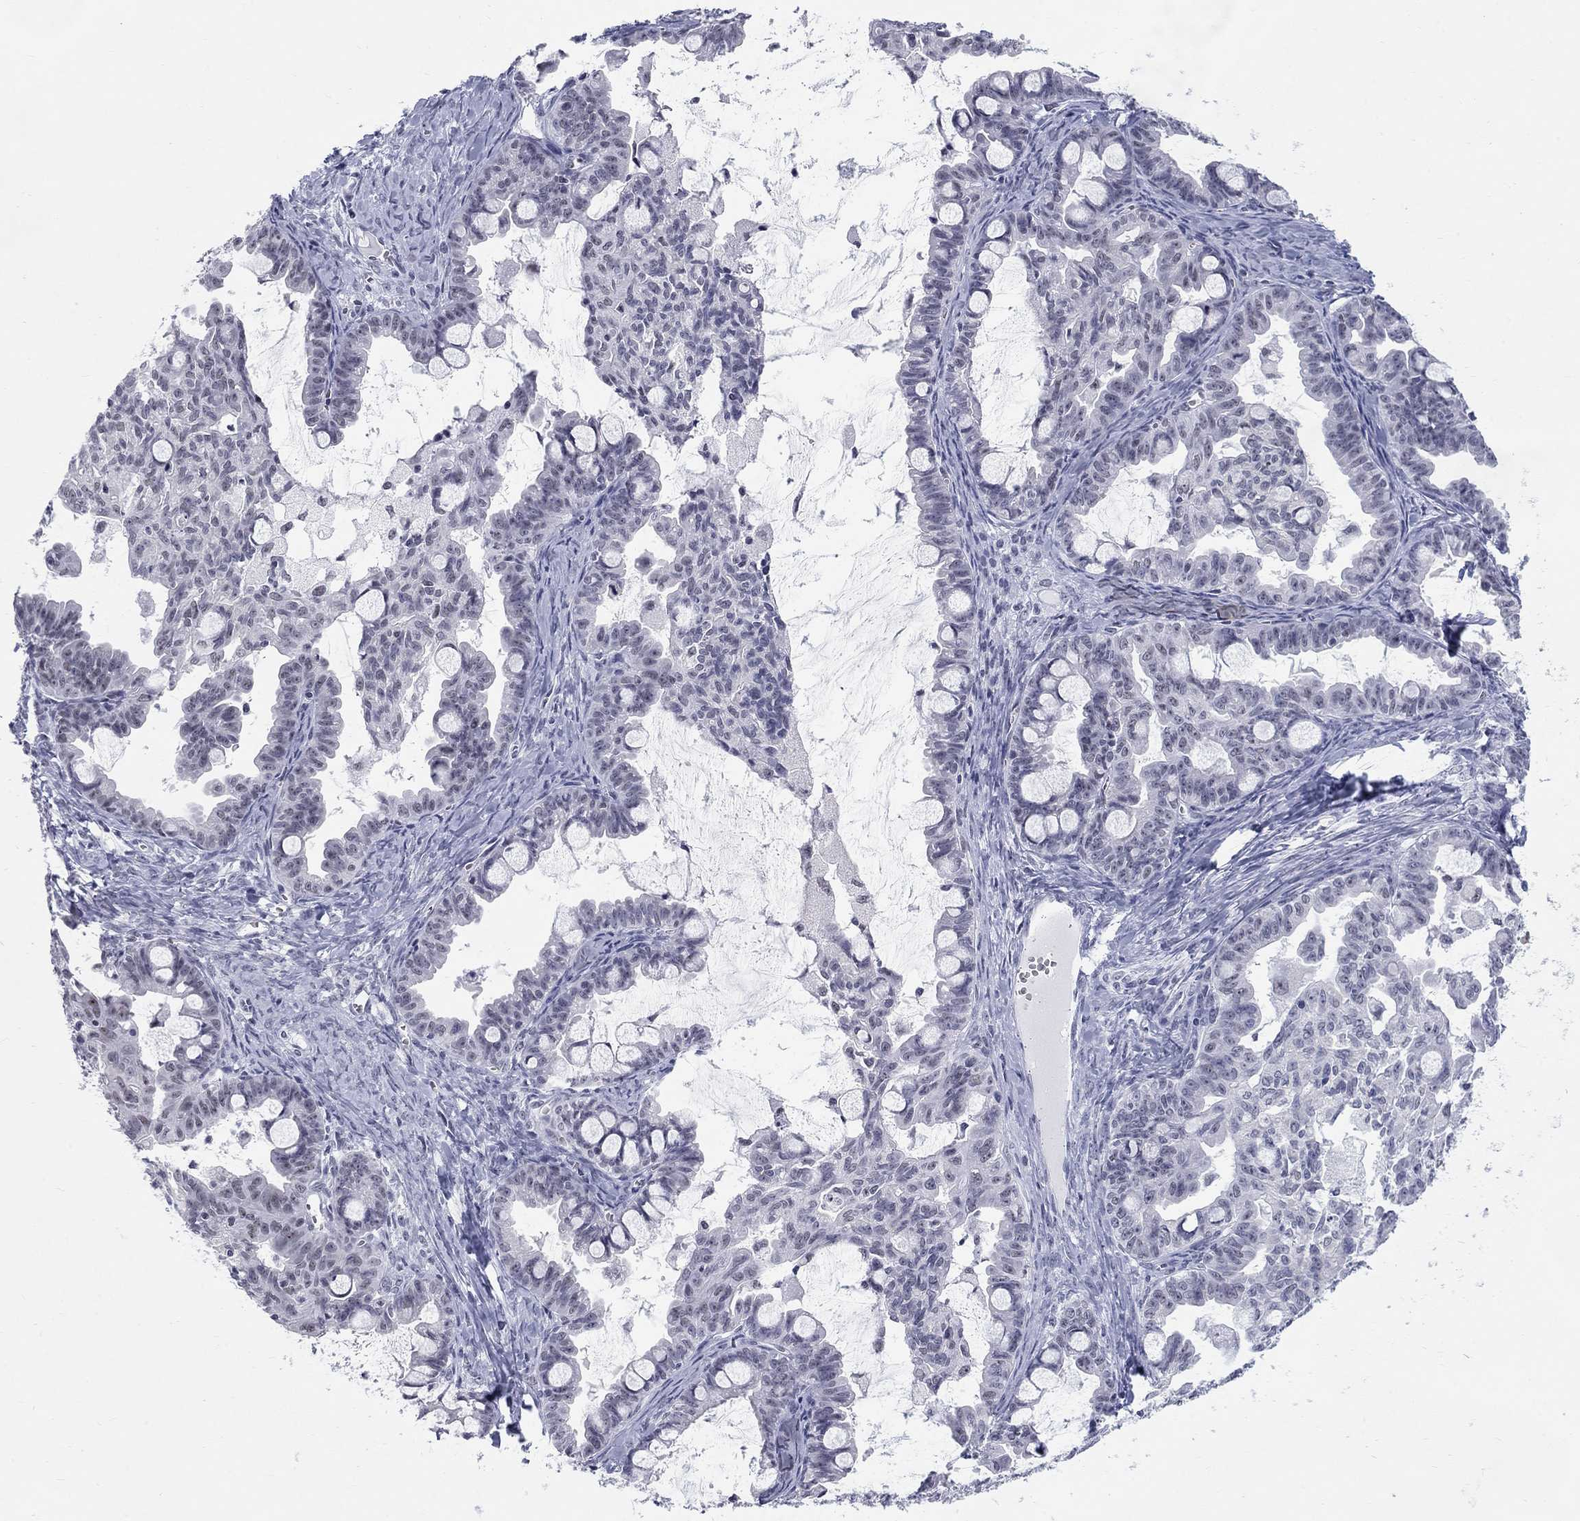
{"staining": {"intensity": "negative", "quantity": "none", "location": "none"}, "tissue": "ovarian cancer", "cell_type": "Tumor cells", "image_type": "cancer", "snomed": [{"axis": "morphology", "description": "Cystadenocarcinoma, mucinous, NOS"}, {"axis": "topography", "description": "Ovary"}], "caption": "A photomicrograph of human mucinous cystadenocarcinoma (ovarian) is negative for staining in tumor cells.", "gene": "DMTN", "patient": {"sex": "female", "age": 63}}